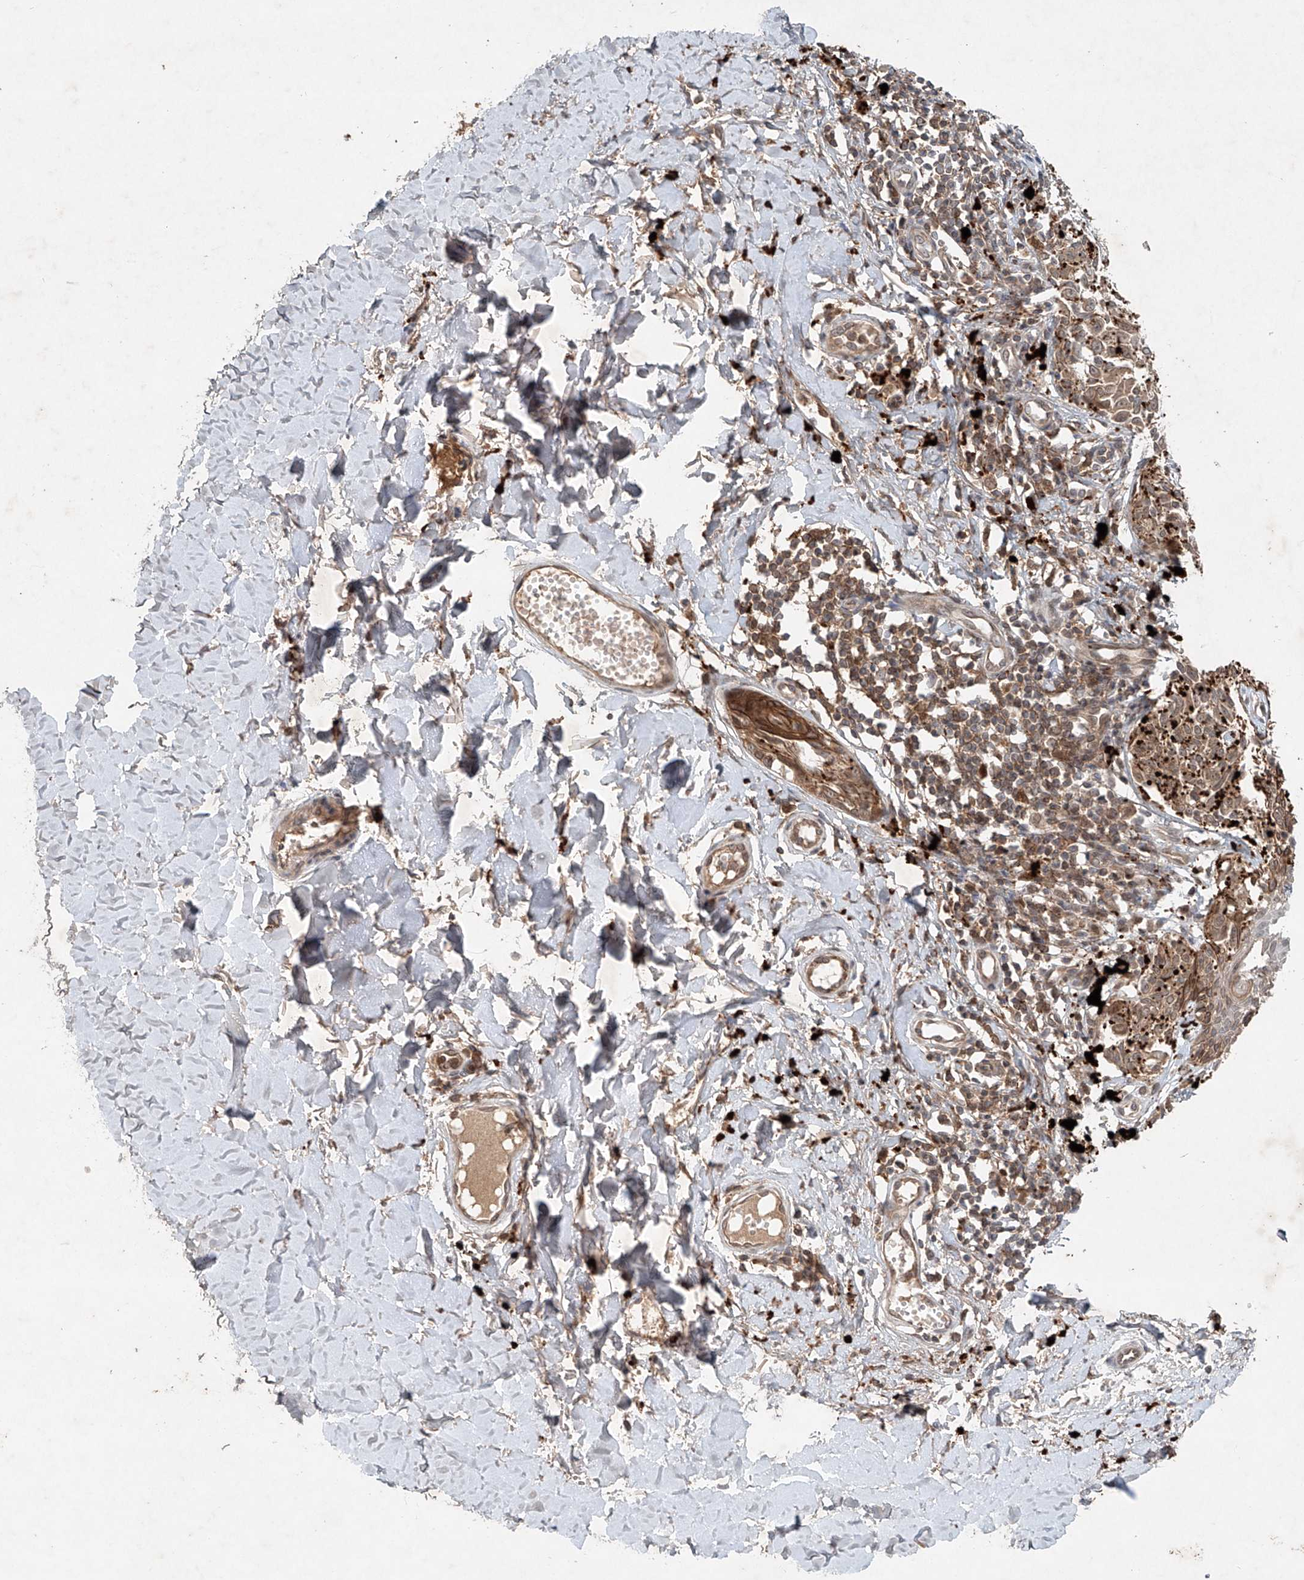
{"staining": {"intensity": "moderate", "quantity": ">75%", "location": "cytoplasmic/membranous"}, "tissue": "melanoma", "cell_type": "Tumor cells", "image_type": "cancer", "snomed": [{"axis": "morphology", "description": "Malignant melanoma, NOS"}, {"axis": "topography", "description": "Skin"}], "caption": "Malignant melanoma stained with a protein marker shows moderate staining in tumor cells.", "gene": "IER5", "patient": {"sex": "male", "age": 53}}